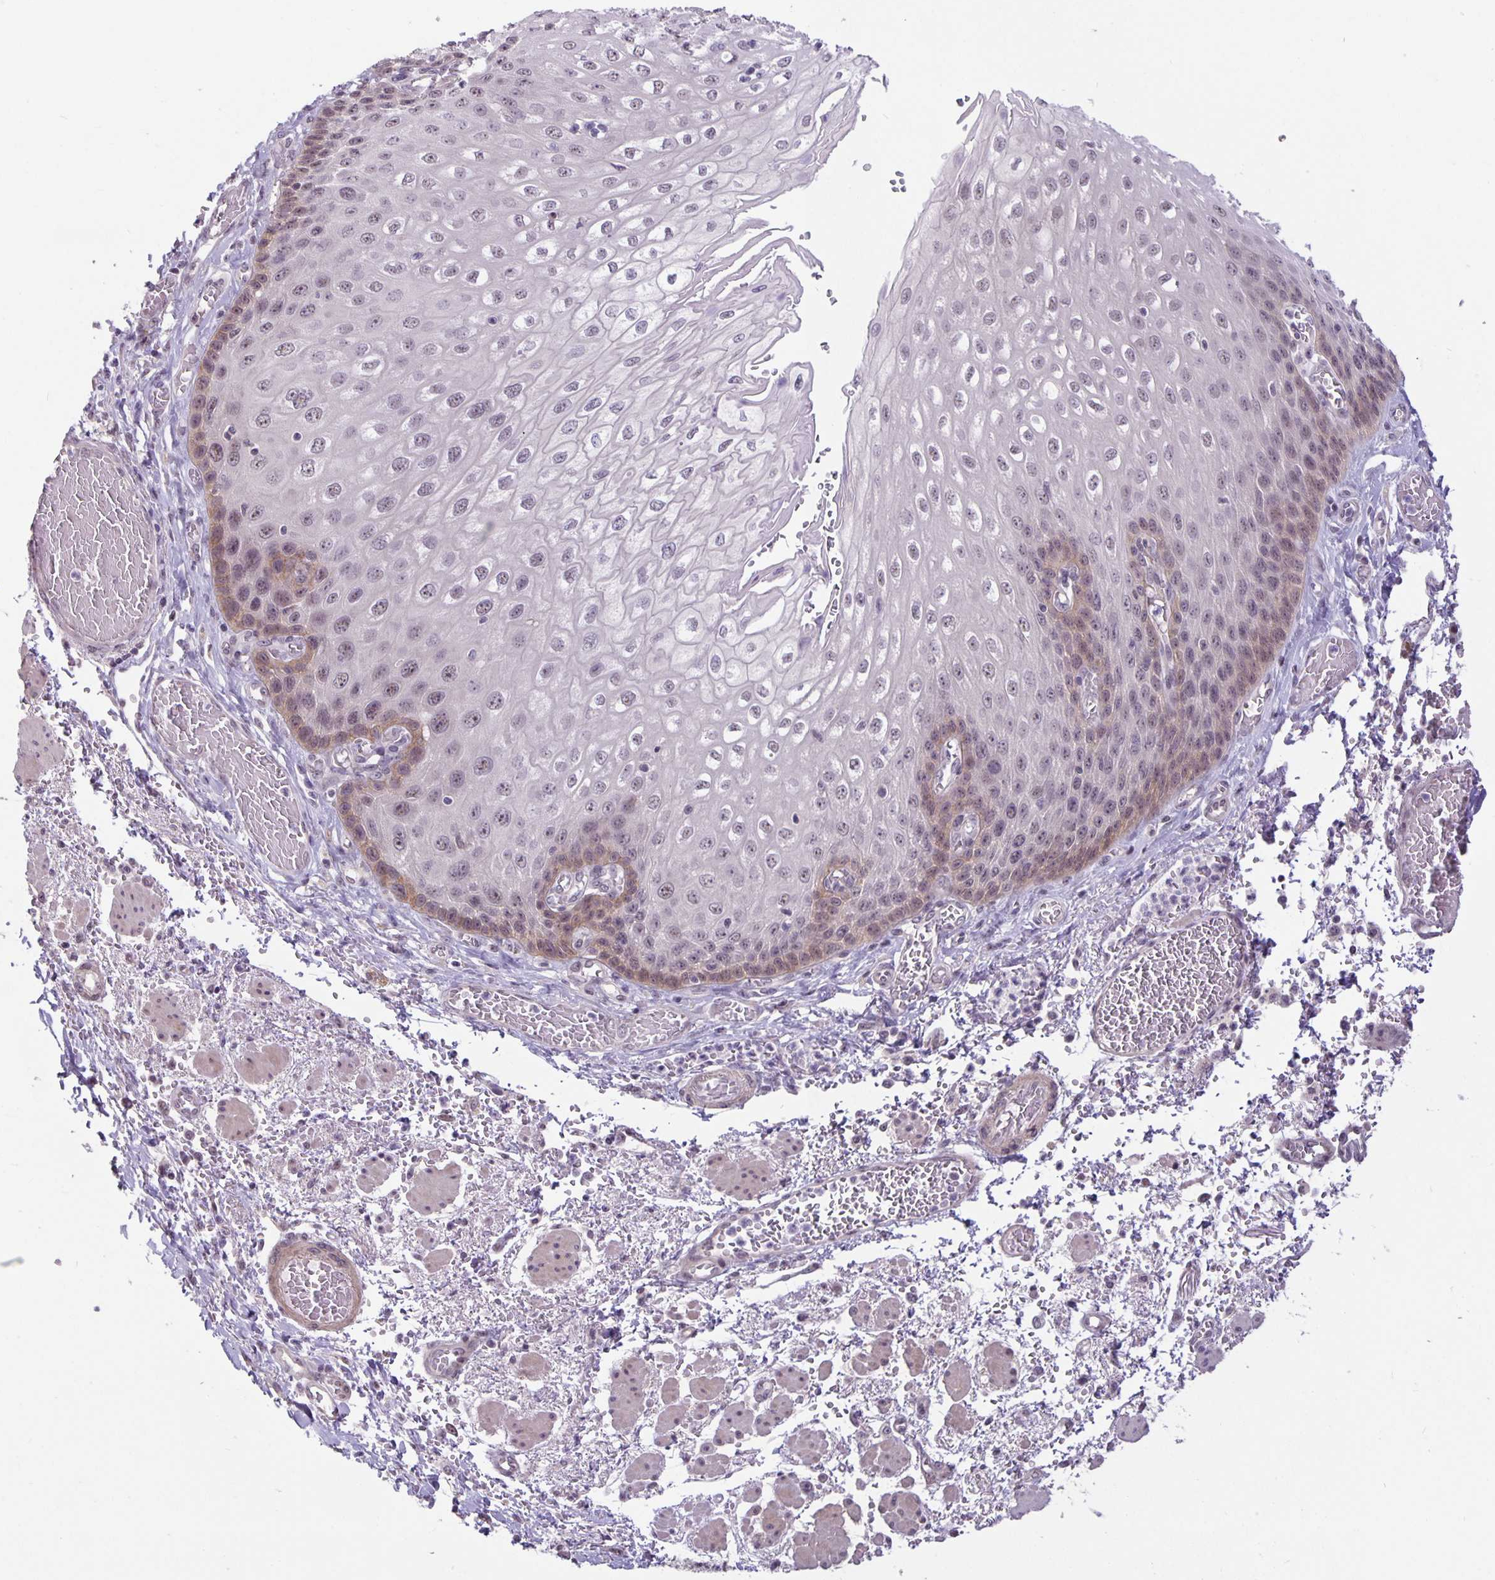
{"staining": {"intensity": "weak", "quantity": "<25%", "location": "cytoplasmic/membranous"}, "tissue": "esophagus", "cell_type": "Squamous epithelial cells", "image_type": "normal", "snomed": [{"axis": "morphology", "description": "Normal tissue, NOS"}, {"axis": "morphology", "description": "Adenocarcinoma, NOS"}, {"axis": "topography", "description": "Esophagus"}], "caption": "A high-resolution image shows immunohistochemistry (IHC) staining of normal esophagus, which demonstrates no significant expression in squamous epithelial cells.", "gene": "ARVCF", "patient": {"sex": "male", "age": 81}}